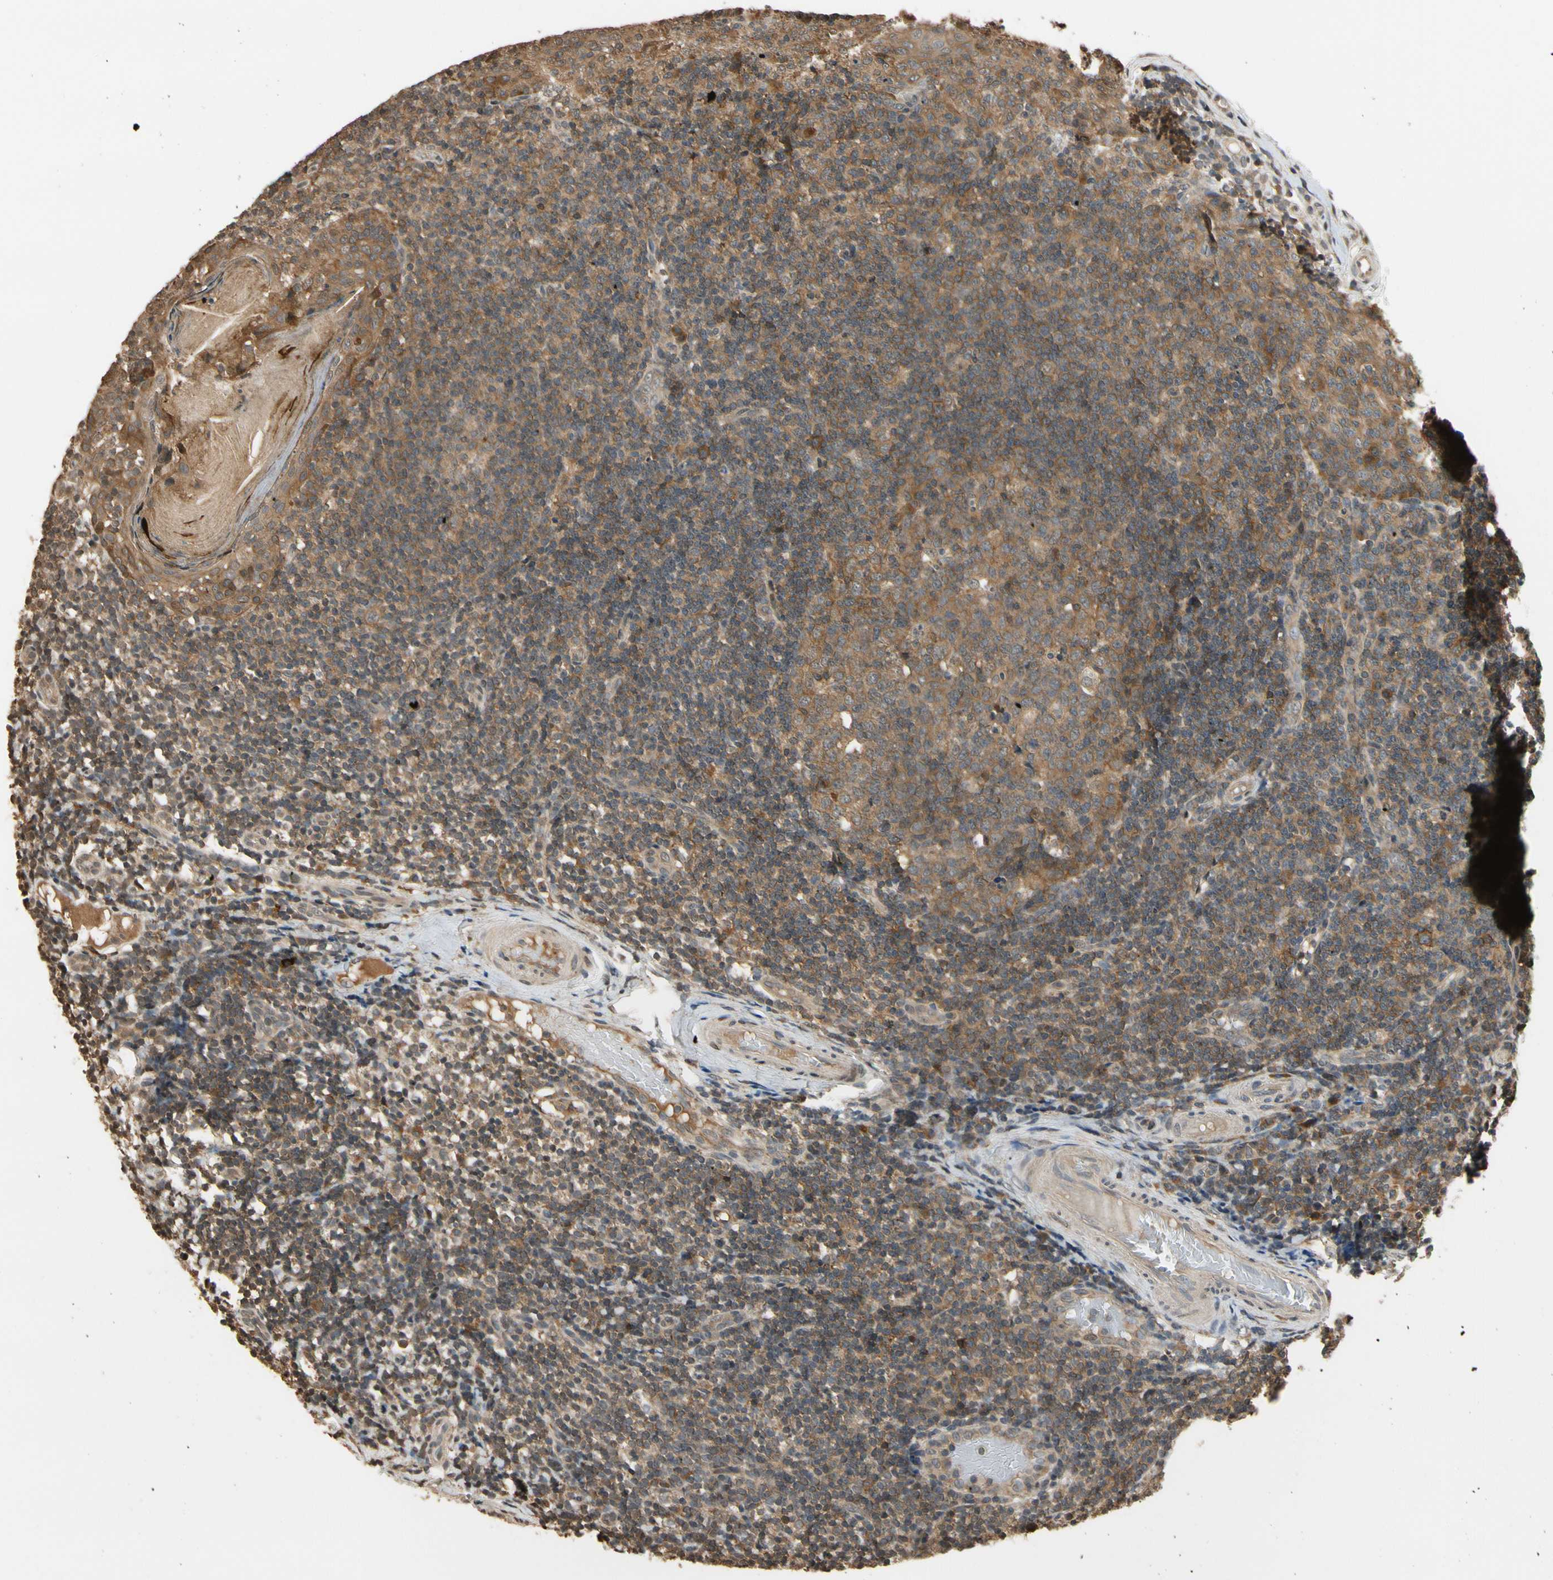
{"staining": {"intensity": "moderate", "quantity": ">75%", "location": "cytoplasmic/membranous"}, "tissue": "tonsil", "cell_type": "Germinal center cells", "image_type": "normal", "snomed": [{"axis": "morphology", "description": "Normal tissue, NOS"}, {"axis": "topography", "description": "Tonsil"}], "caption": "The immunohistochemical stain shows moderate cytoplasmic/membranous expression in germinal center cells of unremarkable tonsil.", "gene": "TMEM230", "patient": {"sex": "female", "age": 19}}